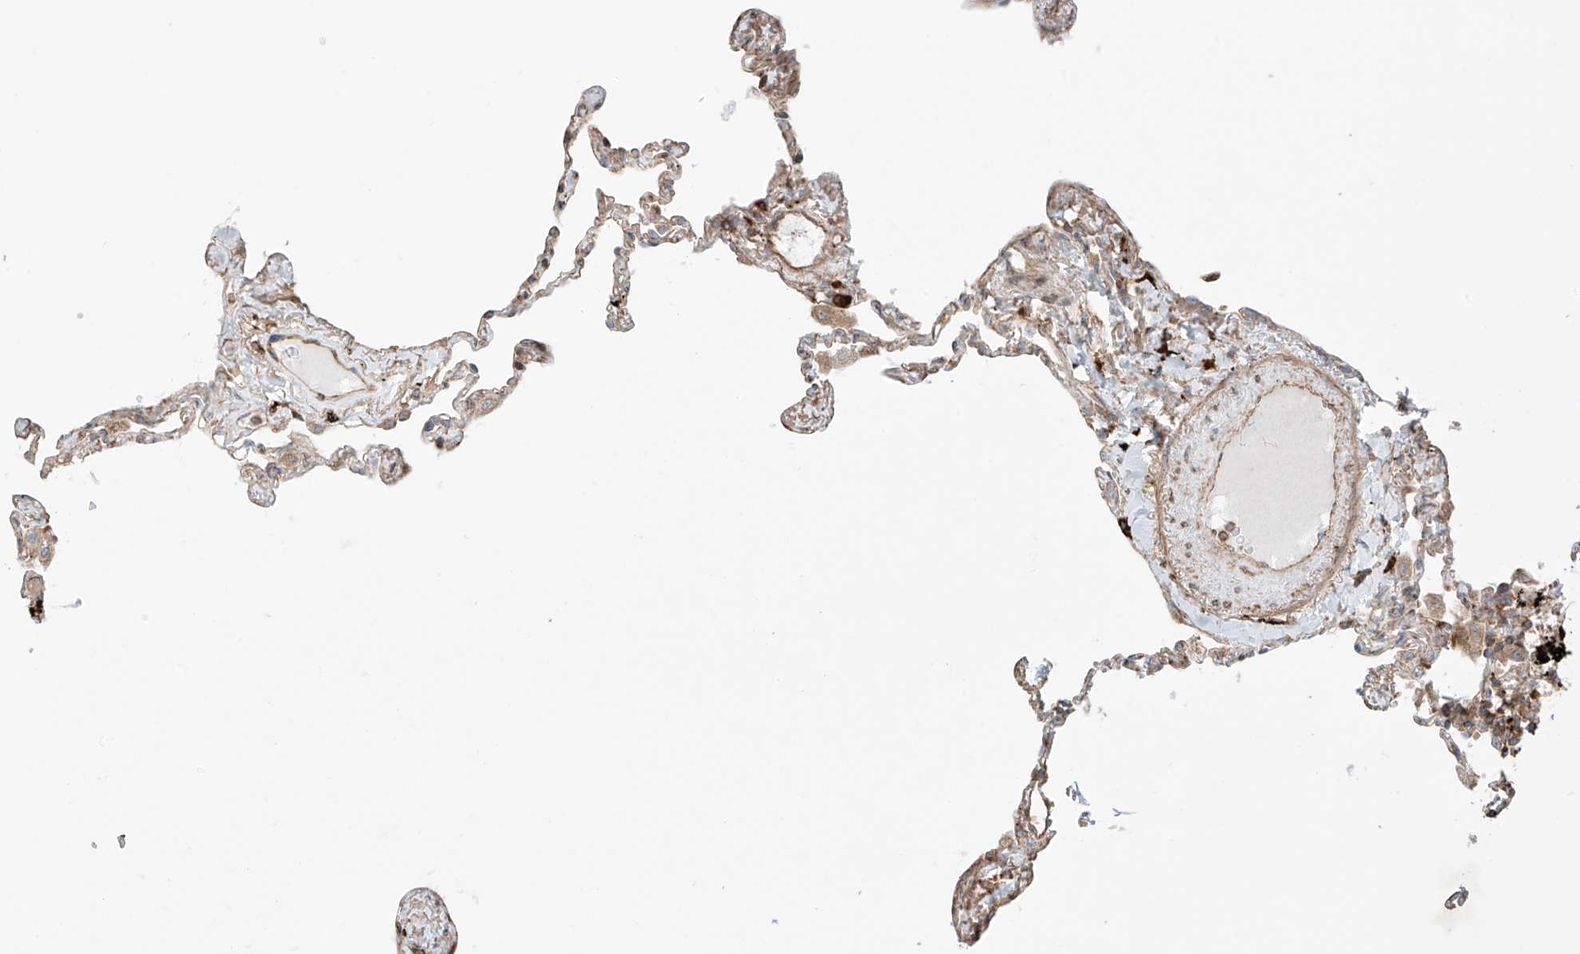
{"staining": {"intensity": "weak", "quantity": ">75%", "location": "cytoplasmic/membranous"}, "tissue": "lung", "cell_type": "Alveolar cells", "image_type": "normal", "snomed": [{"axis": "morphology", "description": "Normal tissue, NOS"}, {"axis": "topography", "description": "Lung"}], "caption": "DAB immunohistochemical staining of normal human lung shows weak cytoplasmic/membranous protein expression in about >75% of alveolar cells. The staining was performed using DAB (3,3'-diaminobenzidine) to visualize the protein expression in brown, while the nuclei were stained in blue with hematoxylin (Magnification: 20x).", "gene": "XKR3", "patient": {"sex": "female", "age": 67}}